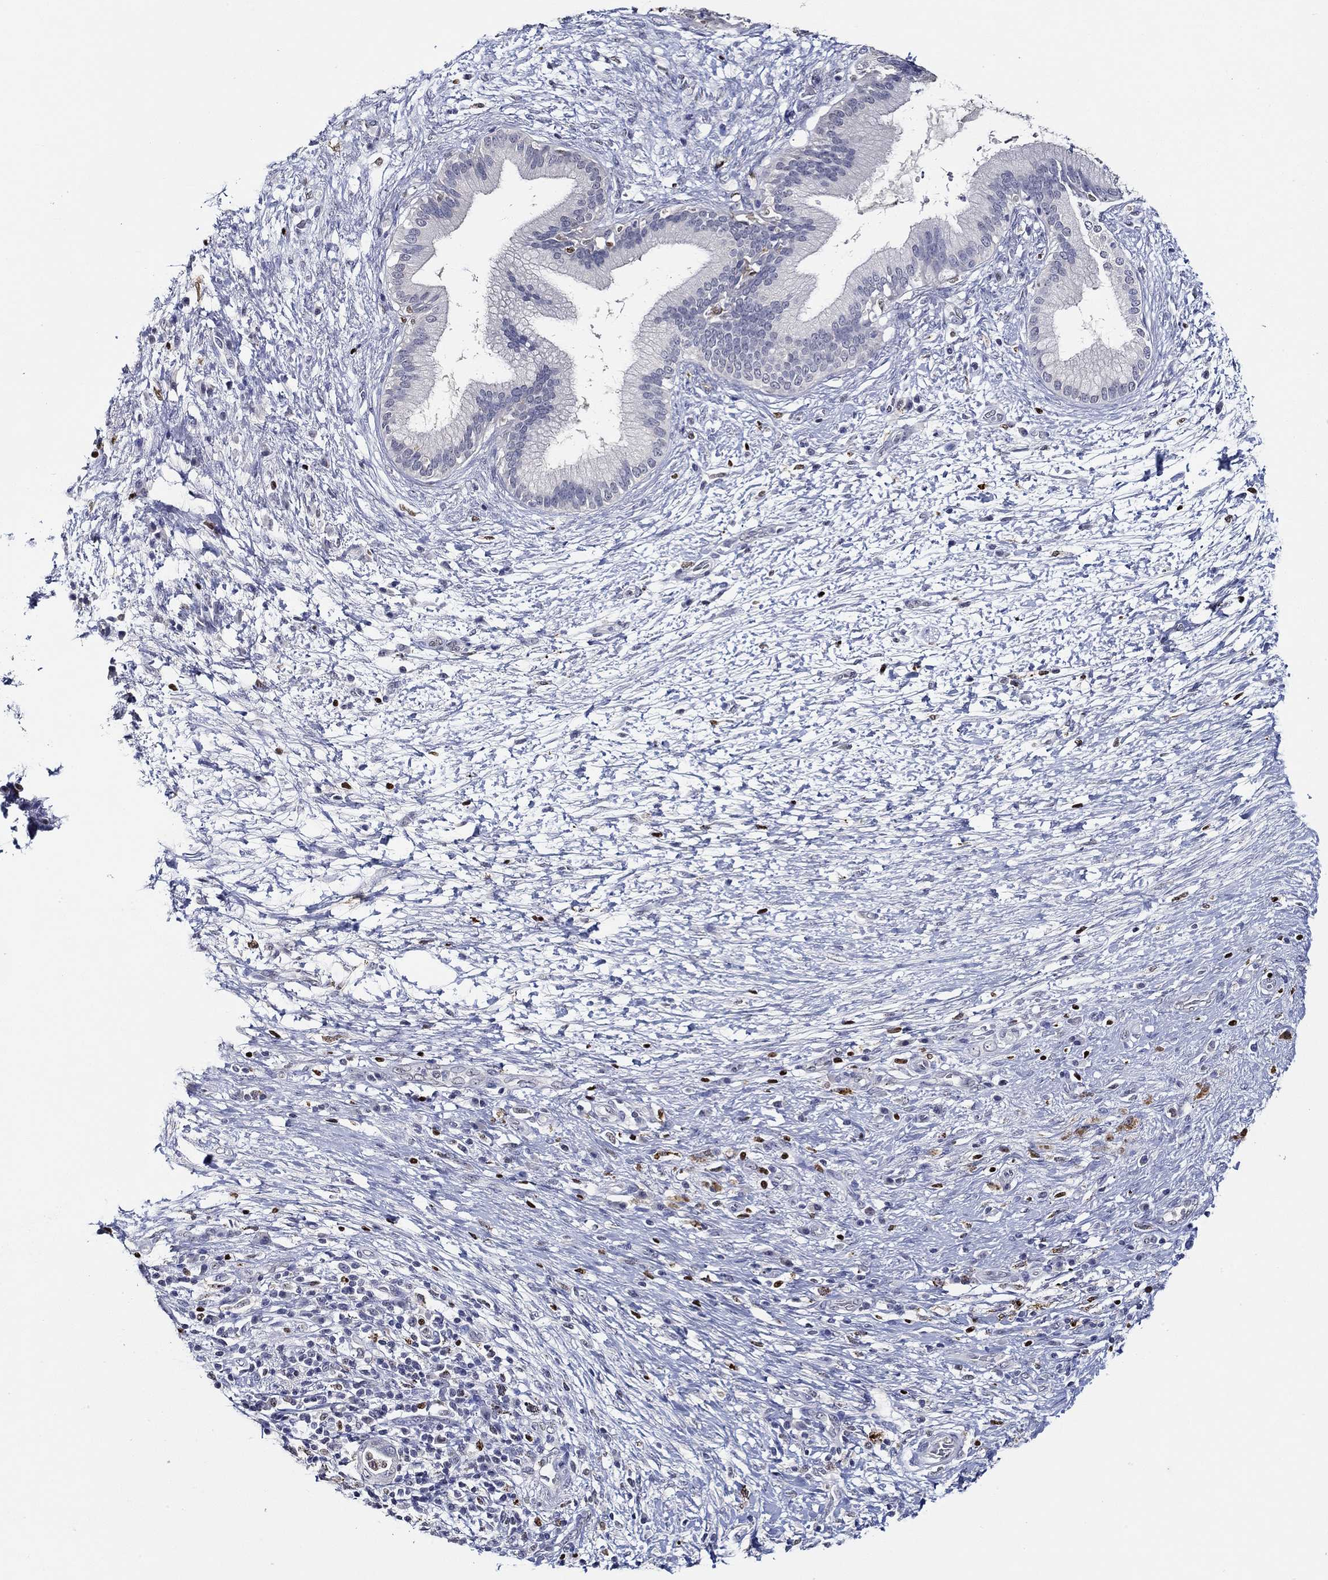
{"staining": {"intensity": "negative", "quantity": "none", "location": "none"}, "tissue": "pancreatic cancer", "cell_type": "Tumor cells", "image_type": "cancer", "snomed": [{"axis": "morphology", "description": "Adenocarcinoma, NOS"}, {"axis": "topography", "description": "Pancreas"}], "caption": "Pancreatic adenocarcinoma was stained to show a protein in brown. There is no significant staining in tumor cells.", "gene": "GATA2", "patient": {"sex": "female", "age": 72}}